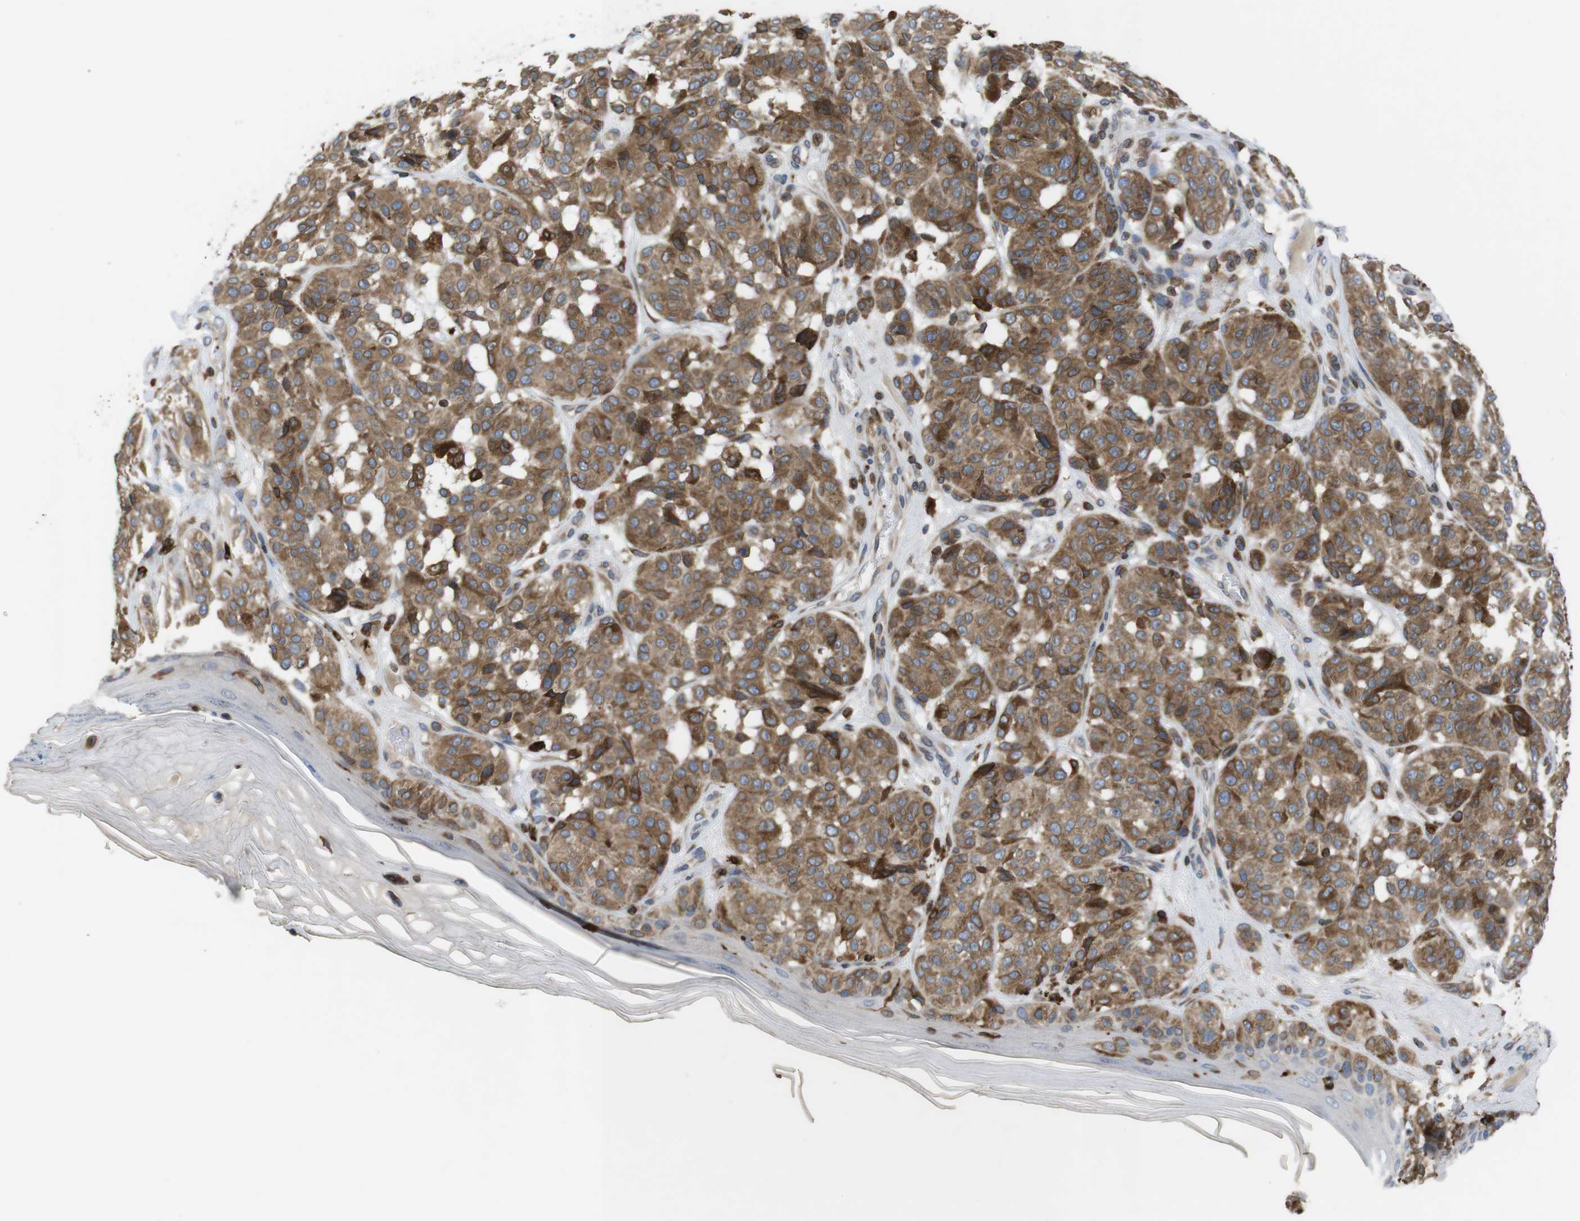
{"staining": {"intensity": "moderate", "quantity": ">75%", "location": "cytoplasmic/membranous"}, "tissue": "melanoma", "cell_type": "Tumor cells", "image_type": "cancer", "snomed": [{"axis": "morphology", "description": "Malignant melanoma, NOS"}, {"axis": "topography", "description": "Skin"}], "caption": "The image shows staining of melanoma, revealing moderate cytoplasmic/membranous protein positivity (brown color) within tumor cells.", "gene": "ARL6IP5", "patient": {"sex": "female", "age": 46}}